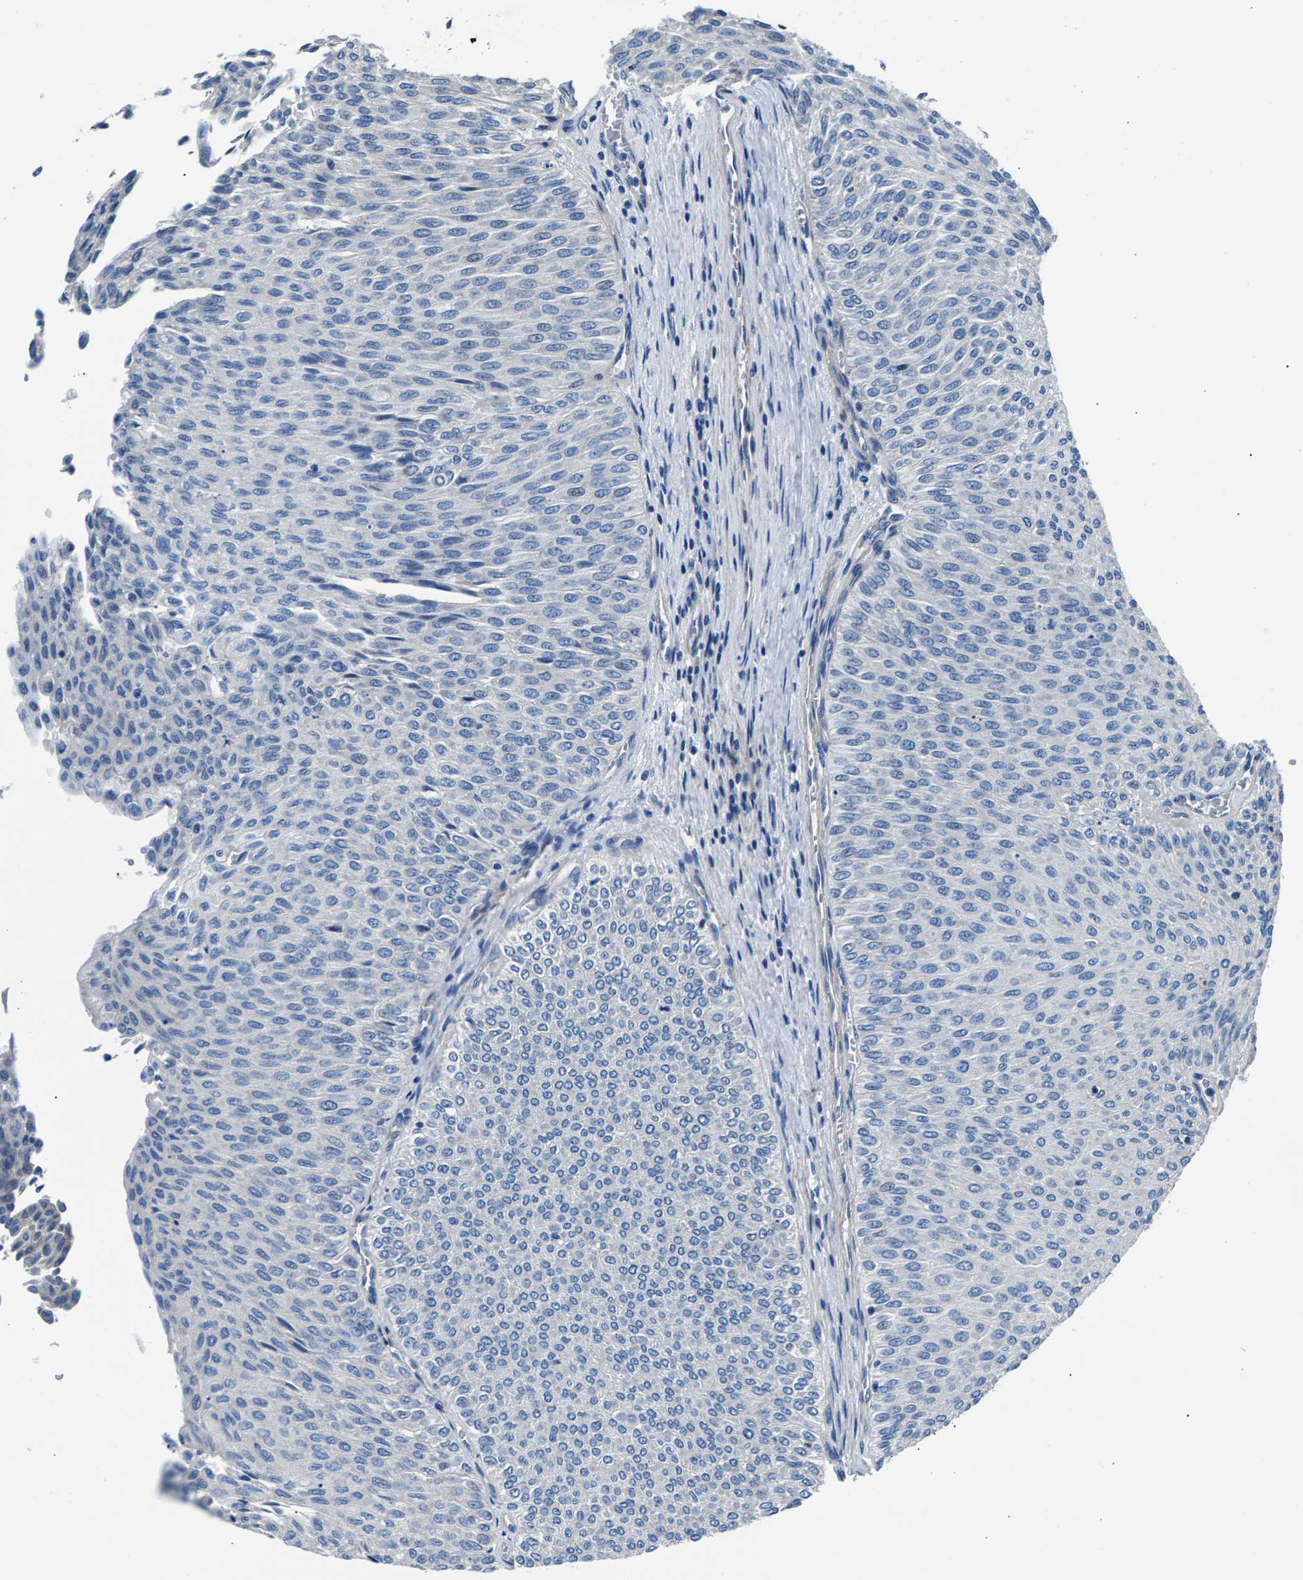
{"staining": {"intensity": "negative", "quantity": "none", "location": "none"}, "tissue": "urothelial cancer", "cell_type": "Tumor cells", "image_type": "cancer", "snomed": [{"axis": "morphology", "description": "Urothelial carcinoma, Low grade"}, {"axis": "topography", "description": "Urinary bladder"}], "caption": "DAB immunohistochemical staining of low-grade urothelial carcinoma reveals no significant positivity in tumor cells.", "gene": "CDRT4", "patient": {"sex": "male", "age": 78}}